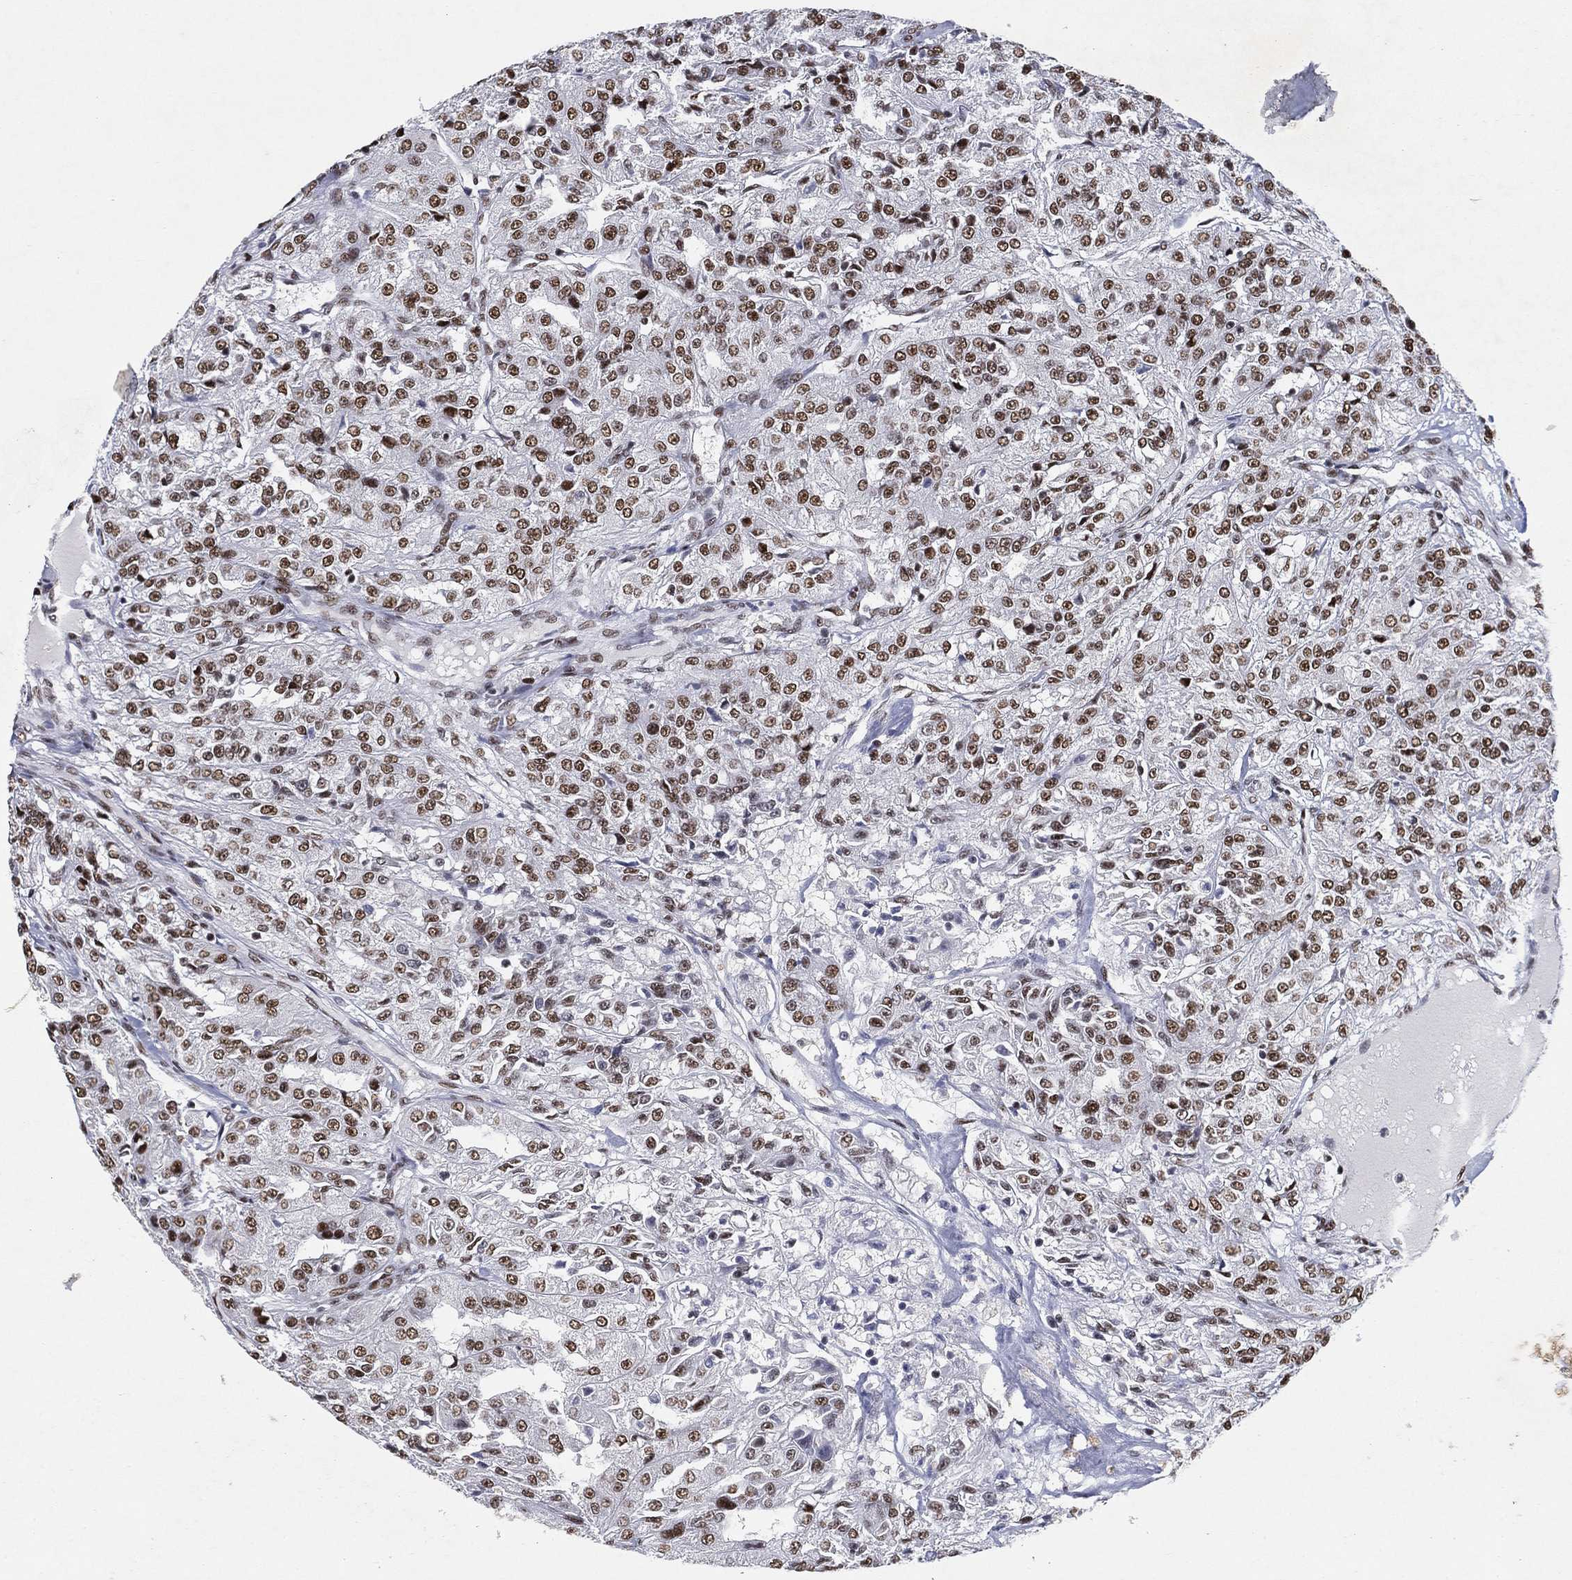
{"staining": {"intensity": "moderate", "quantity": ">75%", "location": "nuclear"}, "tissue": "renal cancer", "cell_type": "Tumor cells", "image_type": "cancer", "snomed": [{"axis": "morphology", "description": "Adenocarcinoma, NOS"}, {"axis": "topography", "description": "Kidney"}], "caption": "Moderate nuclear protein positivity is seen in approximately >75% of tumor cells in renal cancer (adenocarcinoma).", "gene": "DDX27", "patient": {"sex": "female", "age": 63}}